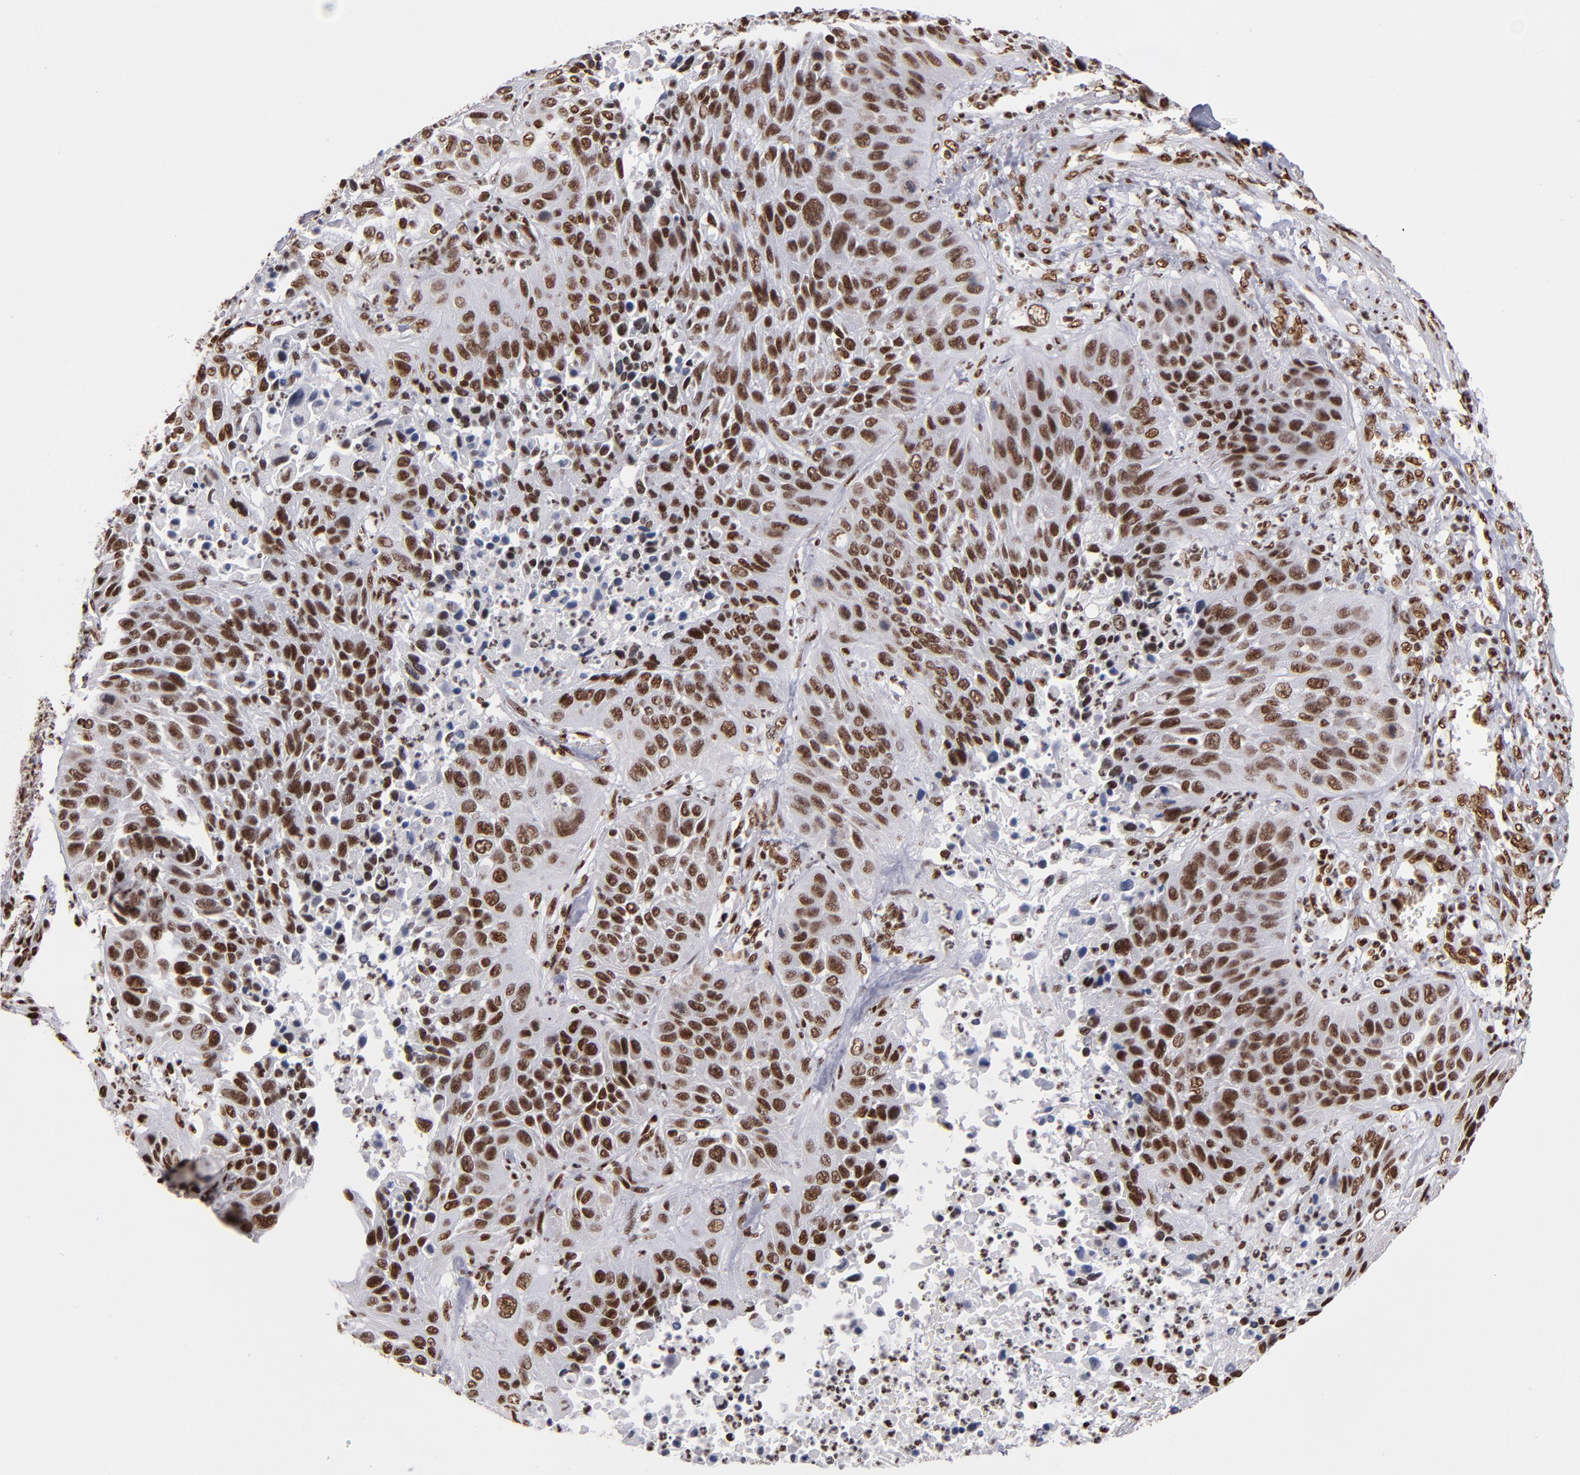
{"staining": {"intensity": "strong", "quantity": ">75%", "location": "nuclear"}, "tissue": "lung cancer", "cell_type": "Tumor cells", "image_type": "cancer", "snomed": [{"axis": "morphology", "description": "Squamous cell carcinoma, NOS"}, {"axis": "topography", "description": "Lung"}], "caption": "This is an image of IHC staining of lung squamous cell carcinoma, which shows strong staining in the nuclear of tumor cells.", "gene": "MRE11", "patient": {"sex": "female", "age": 76}}